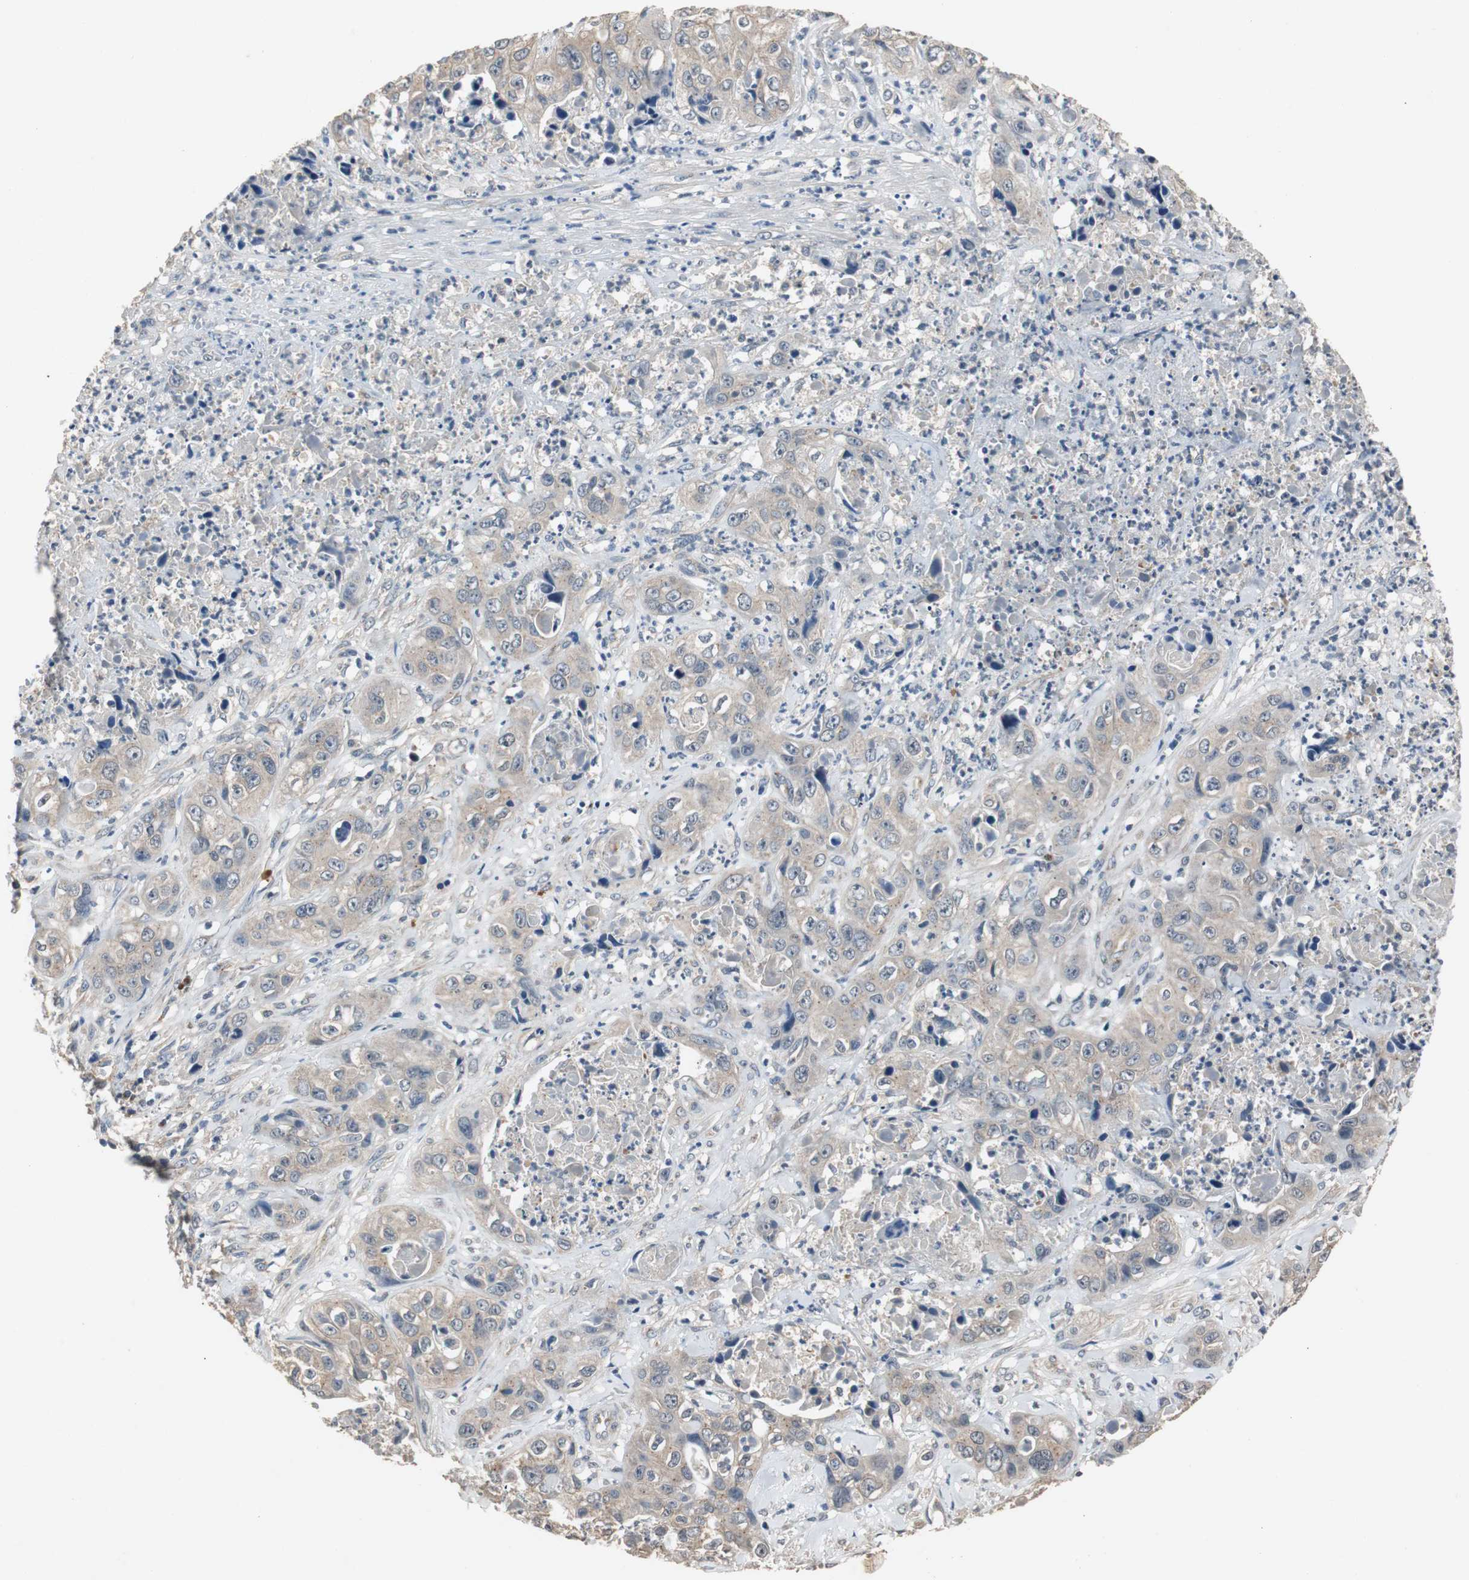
{"staining": {"intensity": "weak", "quantity": ">75%", "location": "cytoplasmic/membranous"}, "tissue": "liver cancer", "cell_type": "Tumor cells", "image_type": "cancer", "snomed": [{"axis": "morphology", "description": "Cholangiocarcinoma"}, {"axis": "topography", "description": "Liver"}], "caption": "The image displays a brown stain indicating the presence of a protein in the cytoplasmic/membranous of tumor cells in cholangiocarcinoma (liver).", "gene": "PTPRN2", "patient": {"sex": "female", "age": 61}}